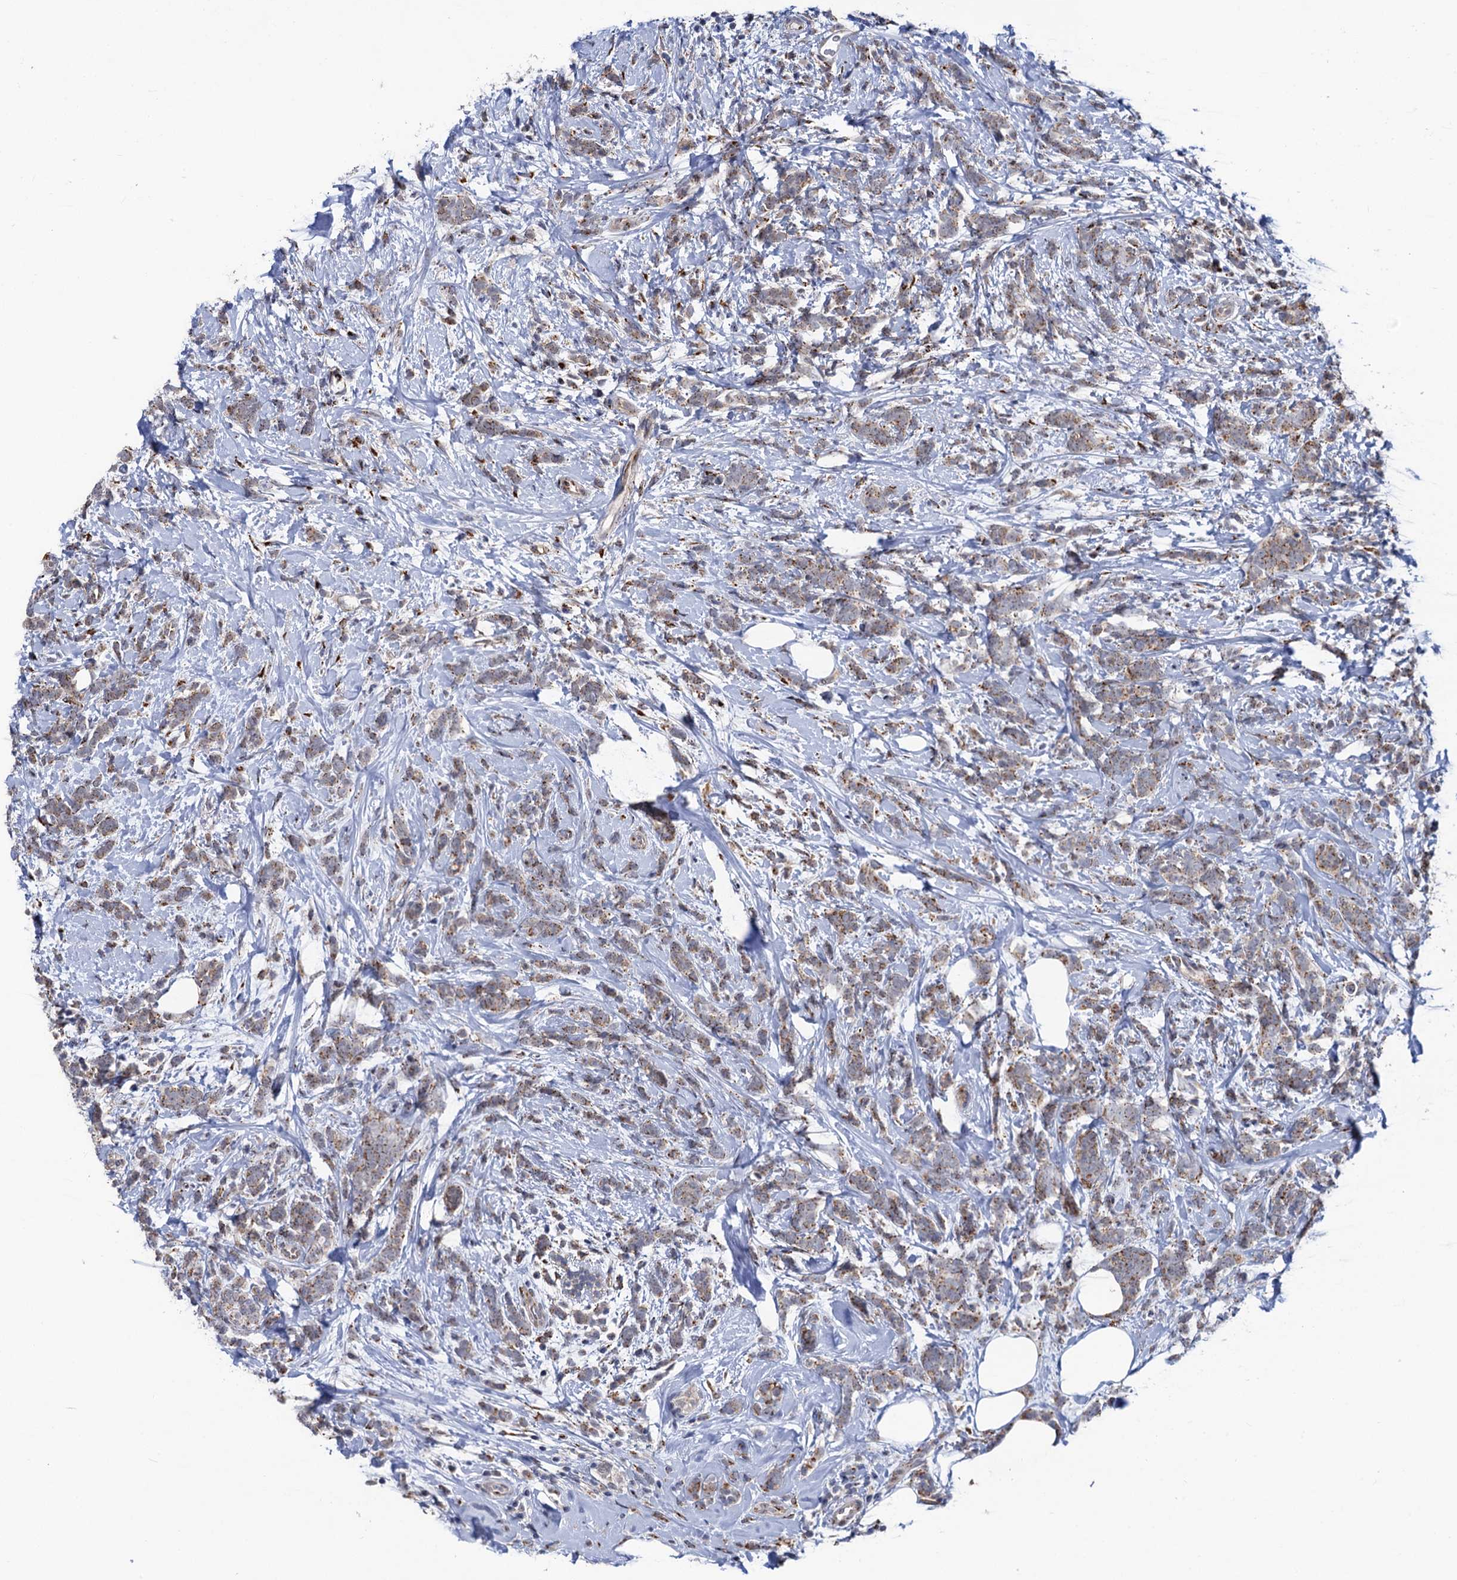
{"staining": {"intensity": "weak", "quantity": ">75%", "location": "cytoplasmic/membranous"}, "tissue": "breast cancer", "cell_type": "Tumor cells", "image_type": "cancer", "snomed": [{"axis": "morphology", "description": "Lobular carcinoma"}, {"axis": "topography", "description": "Breast"}], "caption": "The histopathology image exhibits staining of breast lobular carcinoma, revealing weak cytoplasmic/membranous protein expression (brown color) within tumor cells.", "gene": "THAP2", "patient": {"sex": "female", "age": 58}}